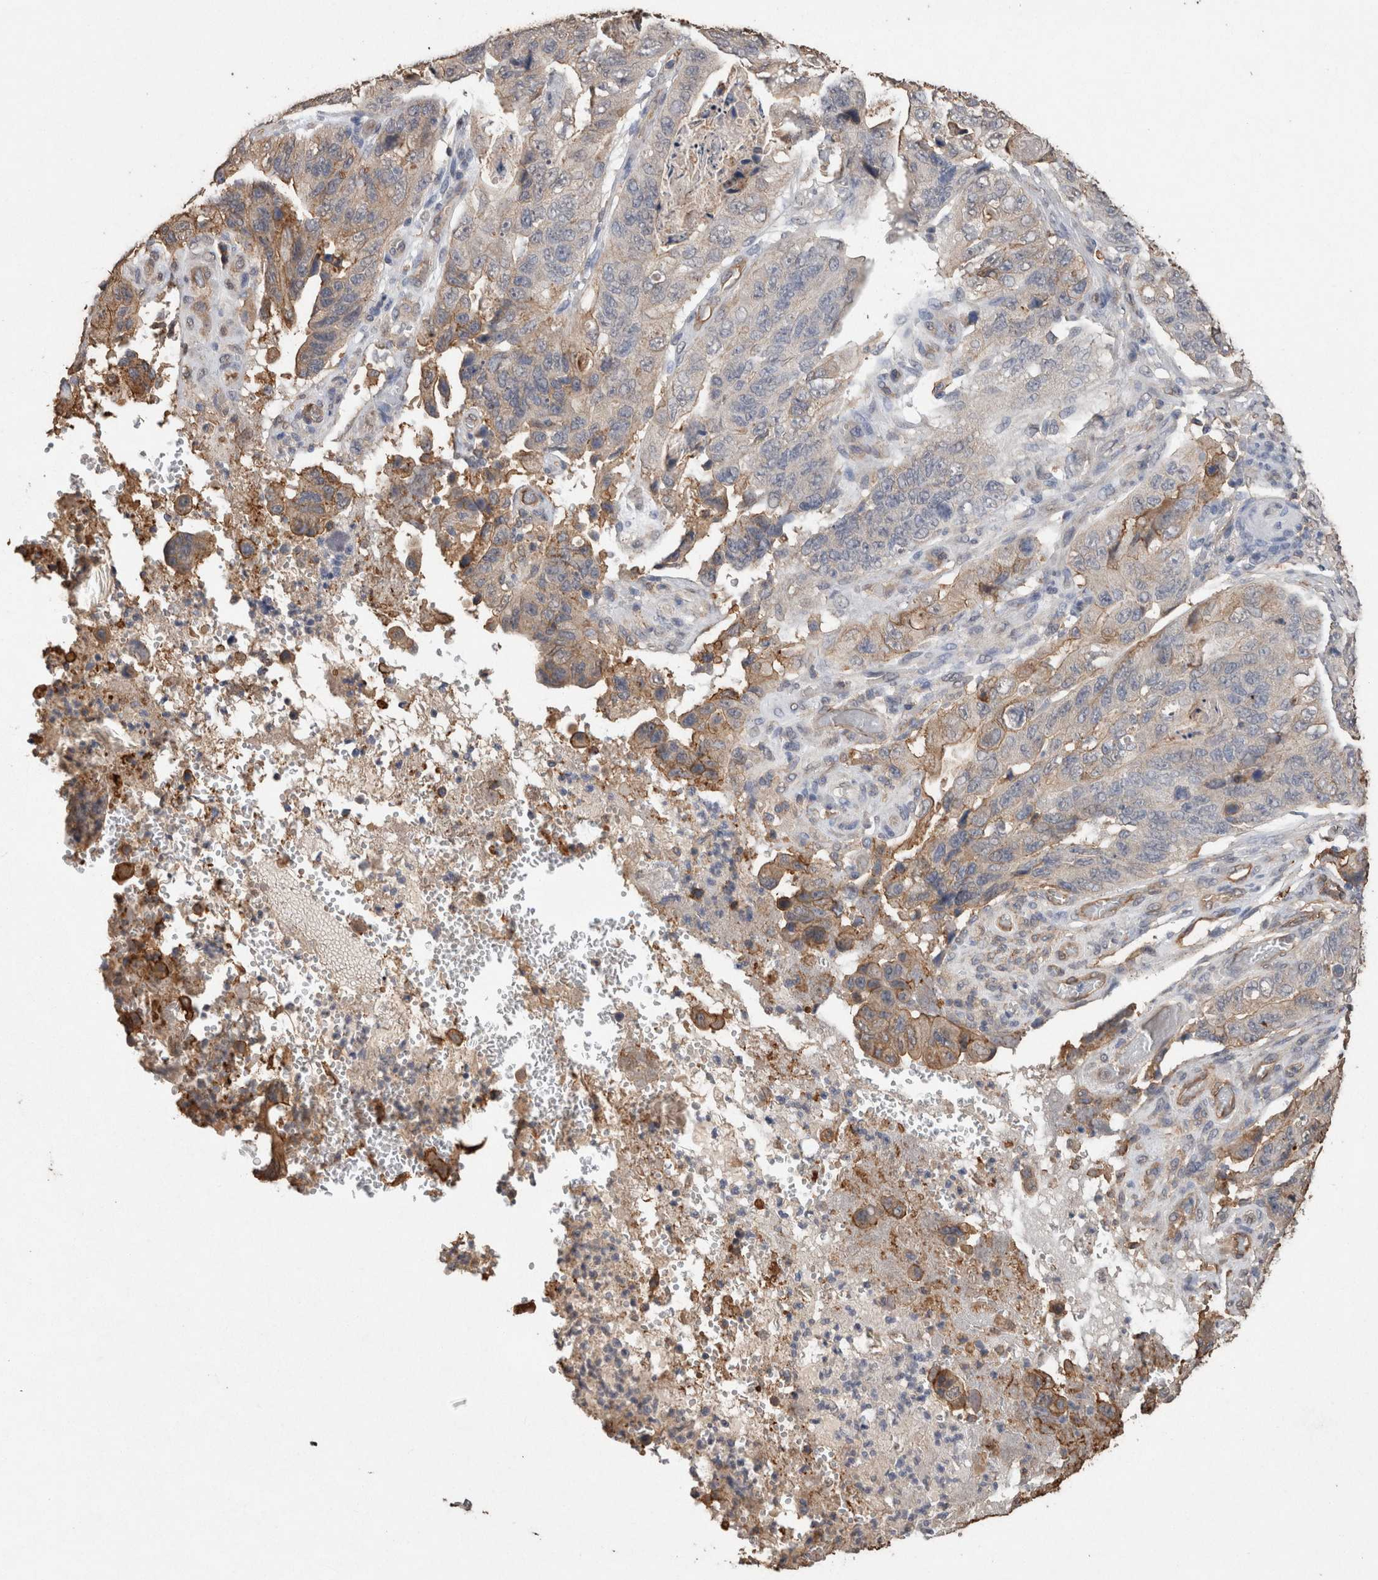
{"staining": {"intensity": "weak", "quantity": "25%-75%", "location": "cytoplasmic/membranous"}, "tissue": "stomach cancer", "cell_type": "Tumor cells", "image_type": "cancer", "snomed": [{"axis": "morphology", "description": "Adenocarcinoma, NOS"}, {"axis": "topography", "description": "Stomach"}], "caption": "The micrograph exhibits staining of adenocarcinoma (stomach), revealing weak cytoplasmic/membranous protein expression (brown color) within tumor cells.", "gene": "S100A10", "patient": {"sex": "female", "age": 89}}